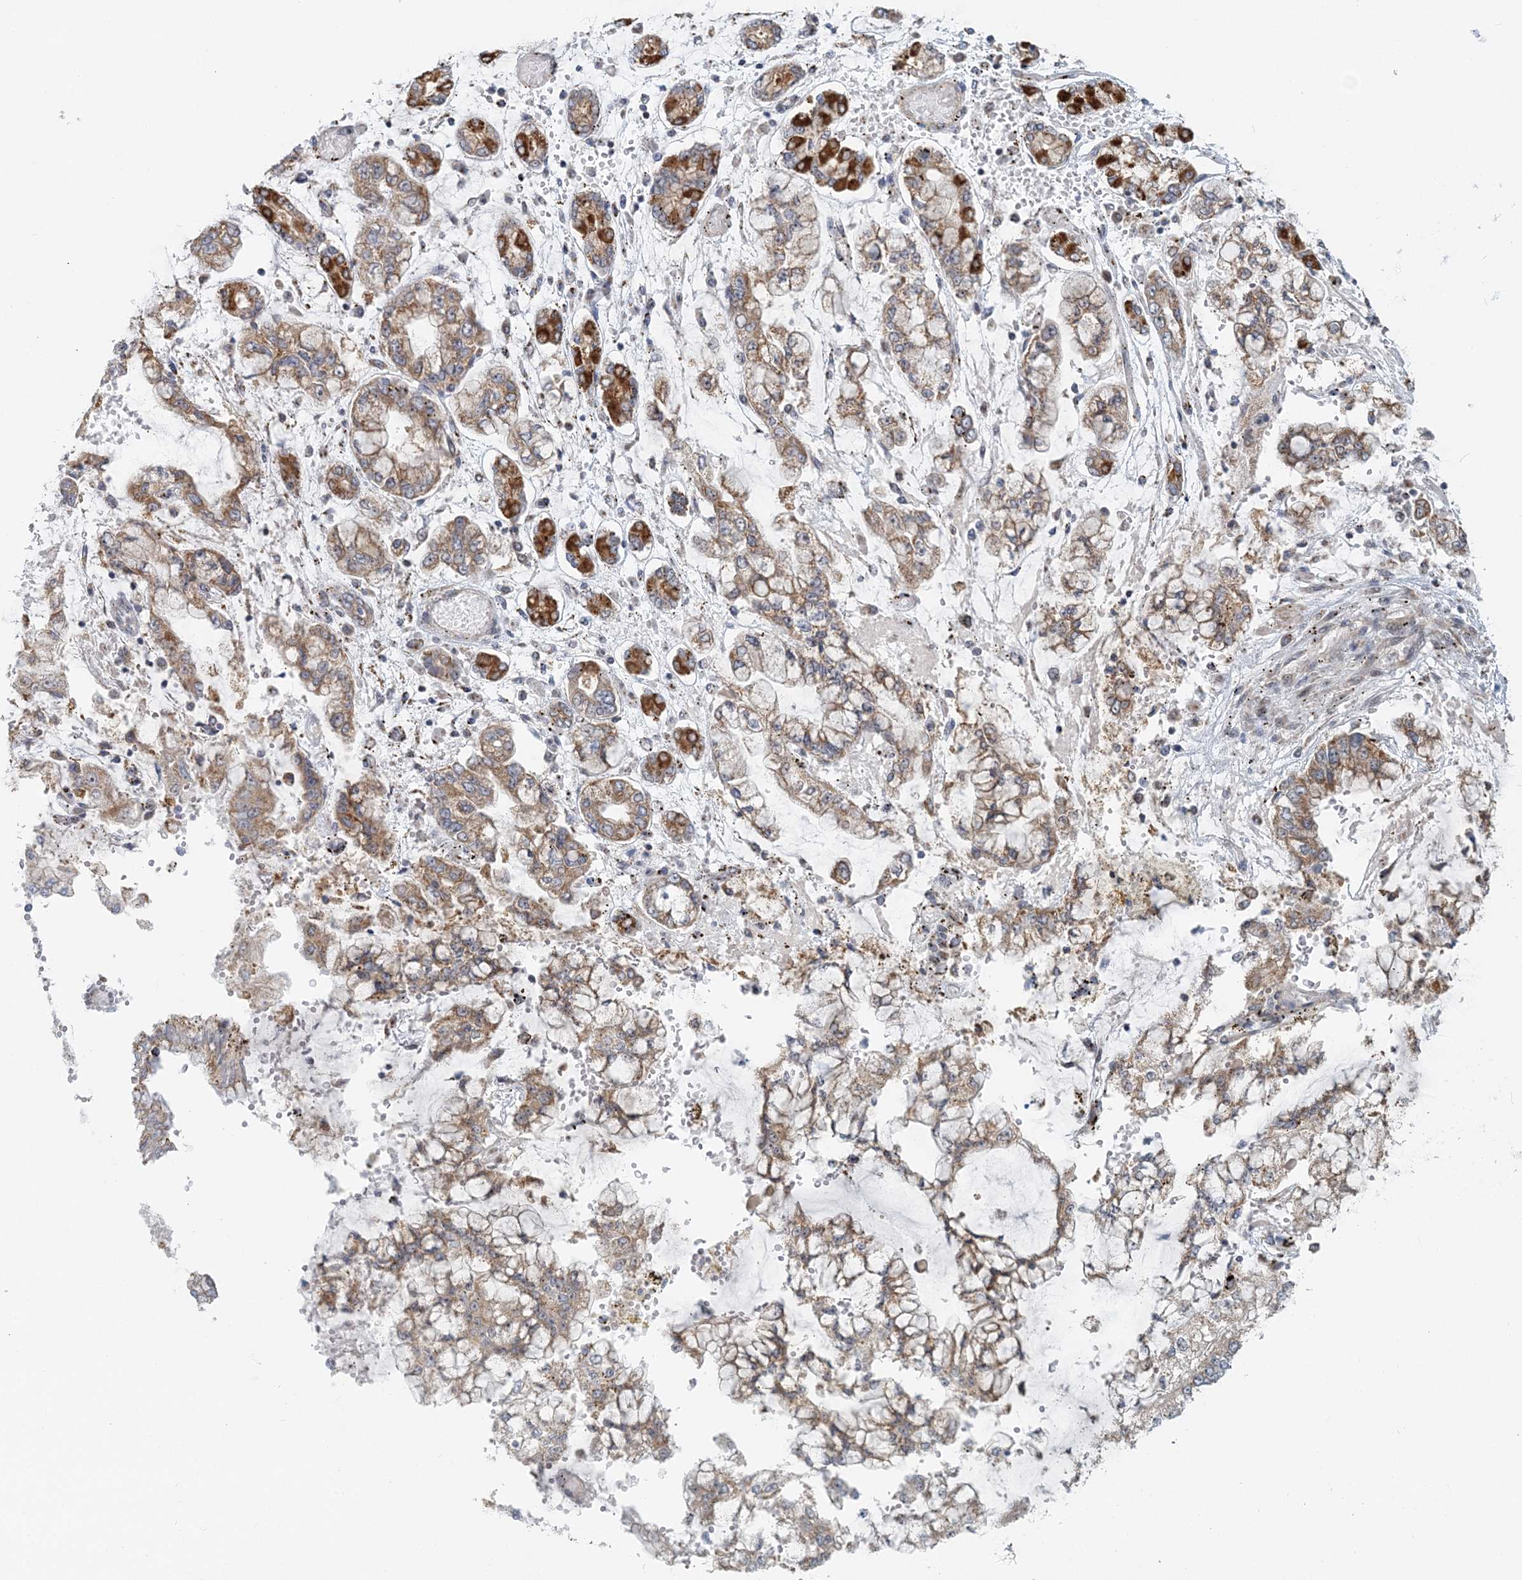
{"staining": {"intensity": "weak", "quantity": ">75%", "location": "cytoplasmic/membranous"}, "tissue": "stomach cancer", "cell_type": "Tumor cells", "image_type": "cancer", "snomed": [{"axis": "morphology", "description": "Normal tissue, NOS"}, {"axis": "morphology", "description": "Adenocarcinoma, NOS"}, {"axis": "topography", "description": "Stomach, upper"}, {"axis": "topography", "description": "Stomach"}], "caption": "Stomach cancer stained with IHC exhibits weak cytoplasmic/membranous positivity in about >75% of tumor cells.", "gene": "RNF150", "patient": {"sex": "male", "age": 76}}